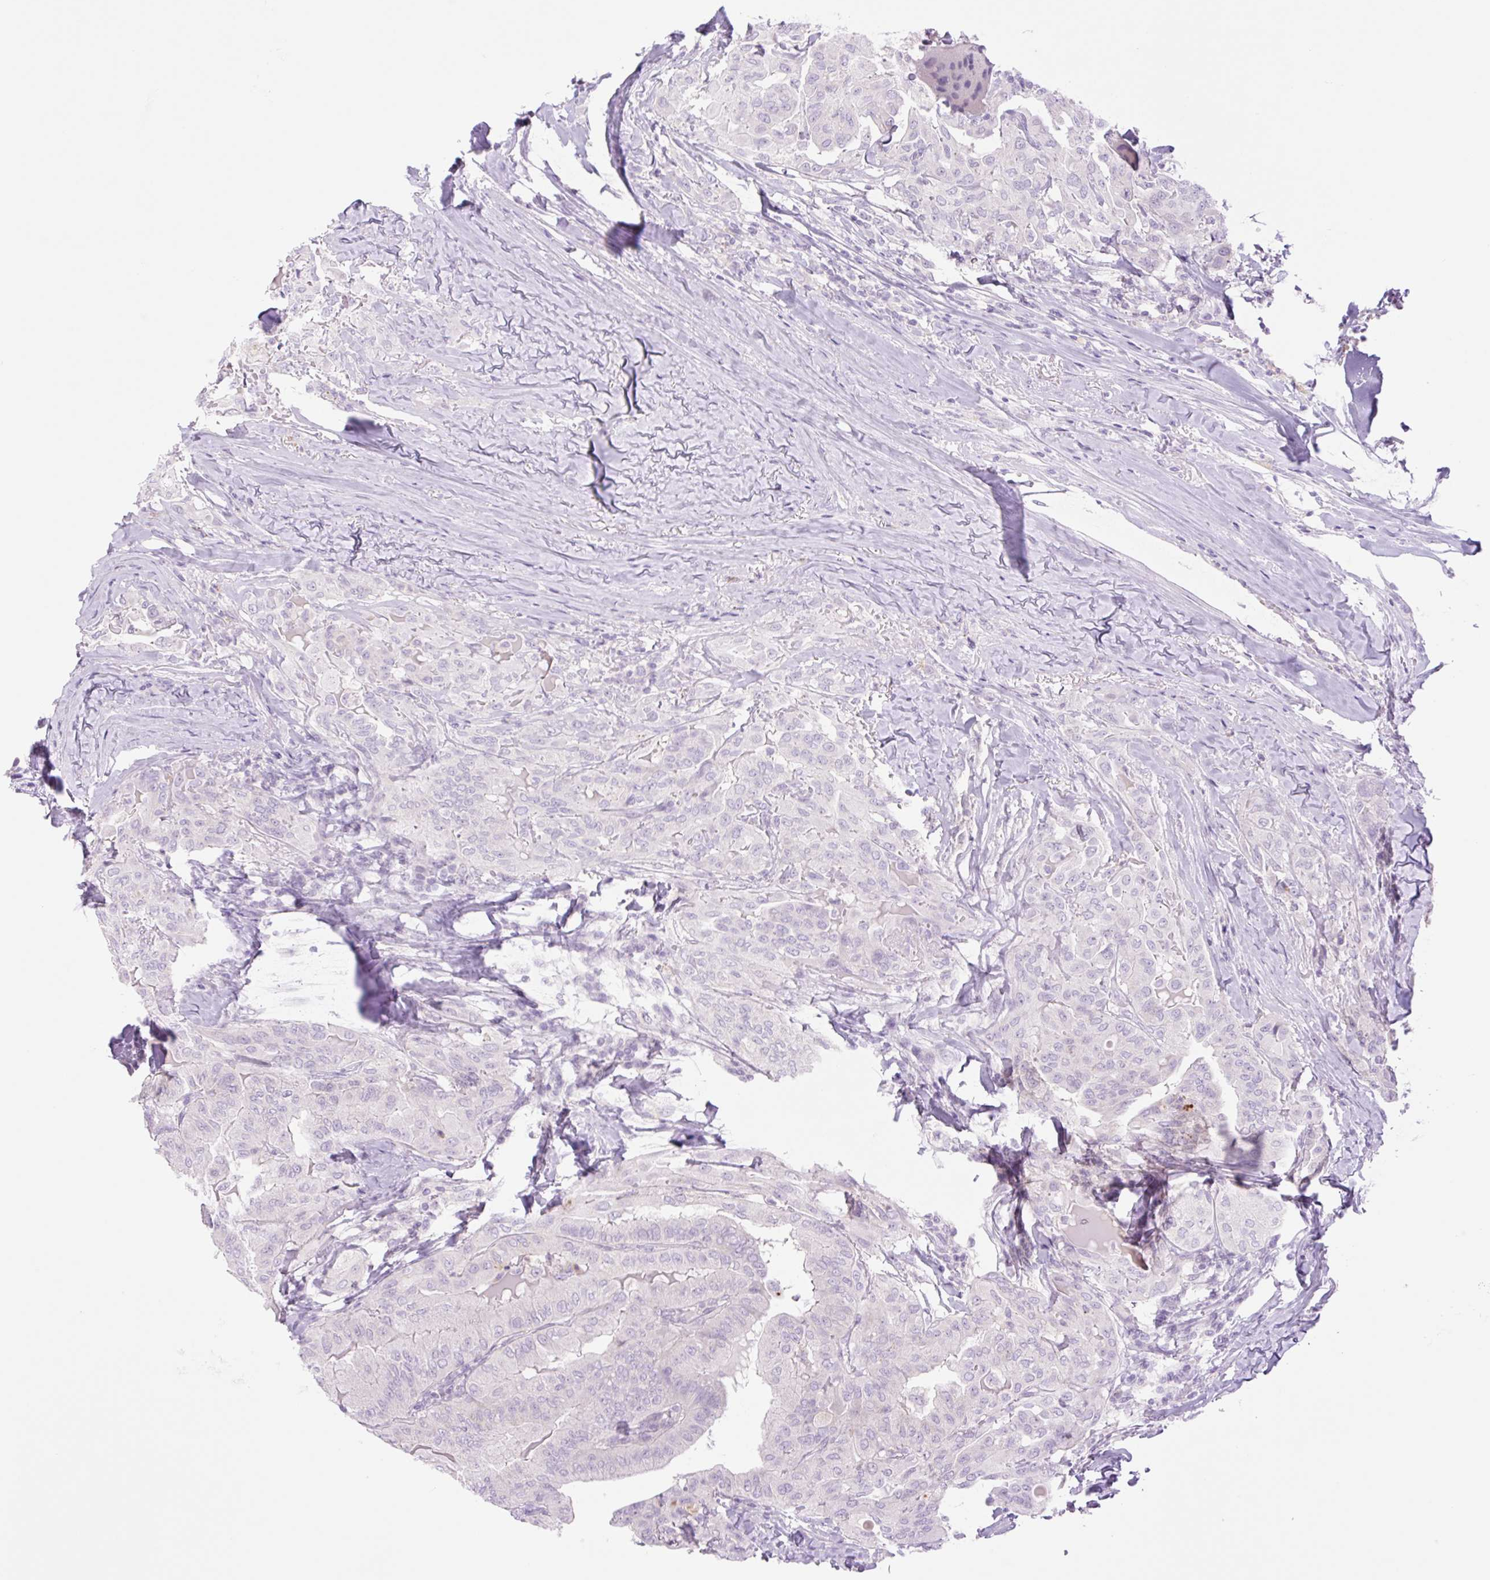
{"staining": {"intensity": "negative", "quantity": "none", "location": "none"}, "tissue": "thyroid cancer", "cell_type": "Tumor cells", "image_type": "cancer", "snomed": [{"axis": "morphology", "description": "Papillary adenocarcinoma, NOS"}, {"axis": "topography", "description": "Thyroid gland"}], "caption": "DAB immunohistochemical staining of human papillary adenocarcinoma (thyroid) displays no significant staining in tumor cells.", "gene": "TBX15", "patient": {"sex": "female", "age": 68}}